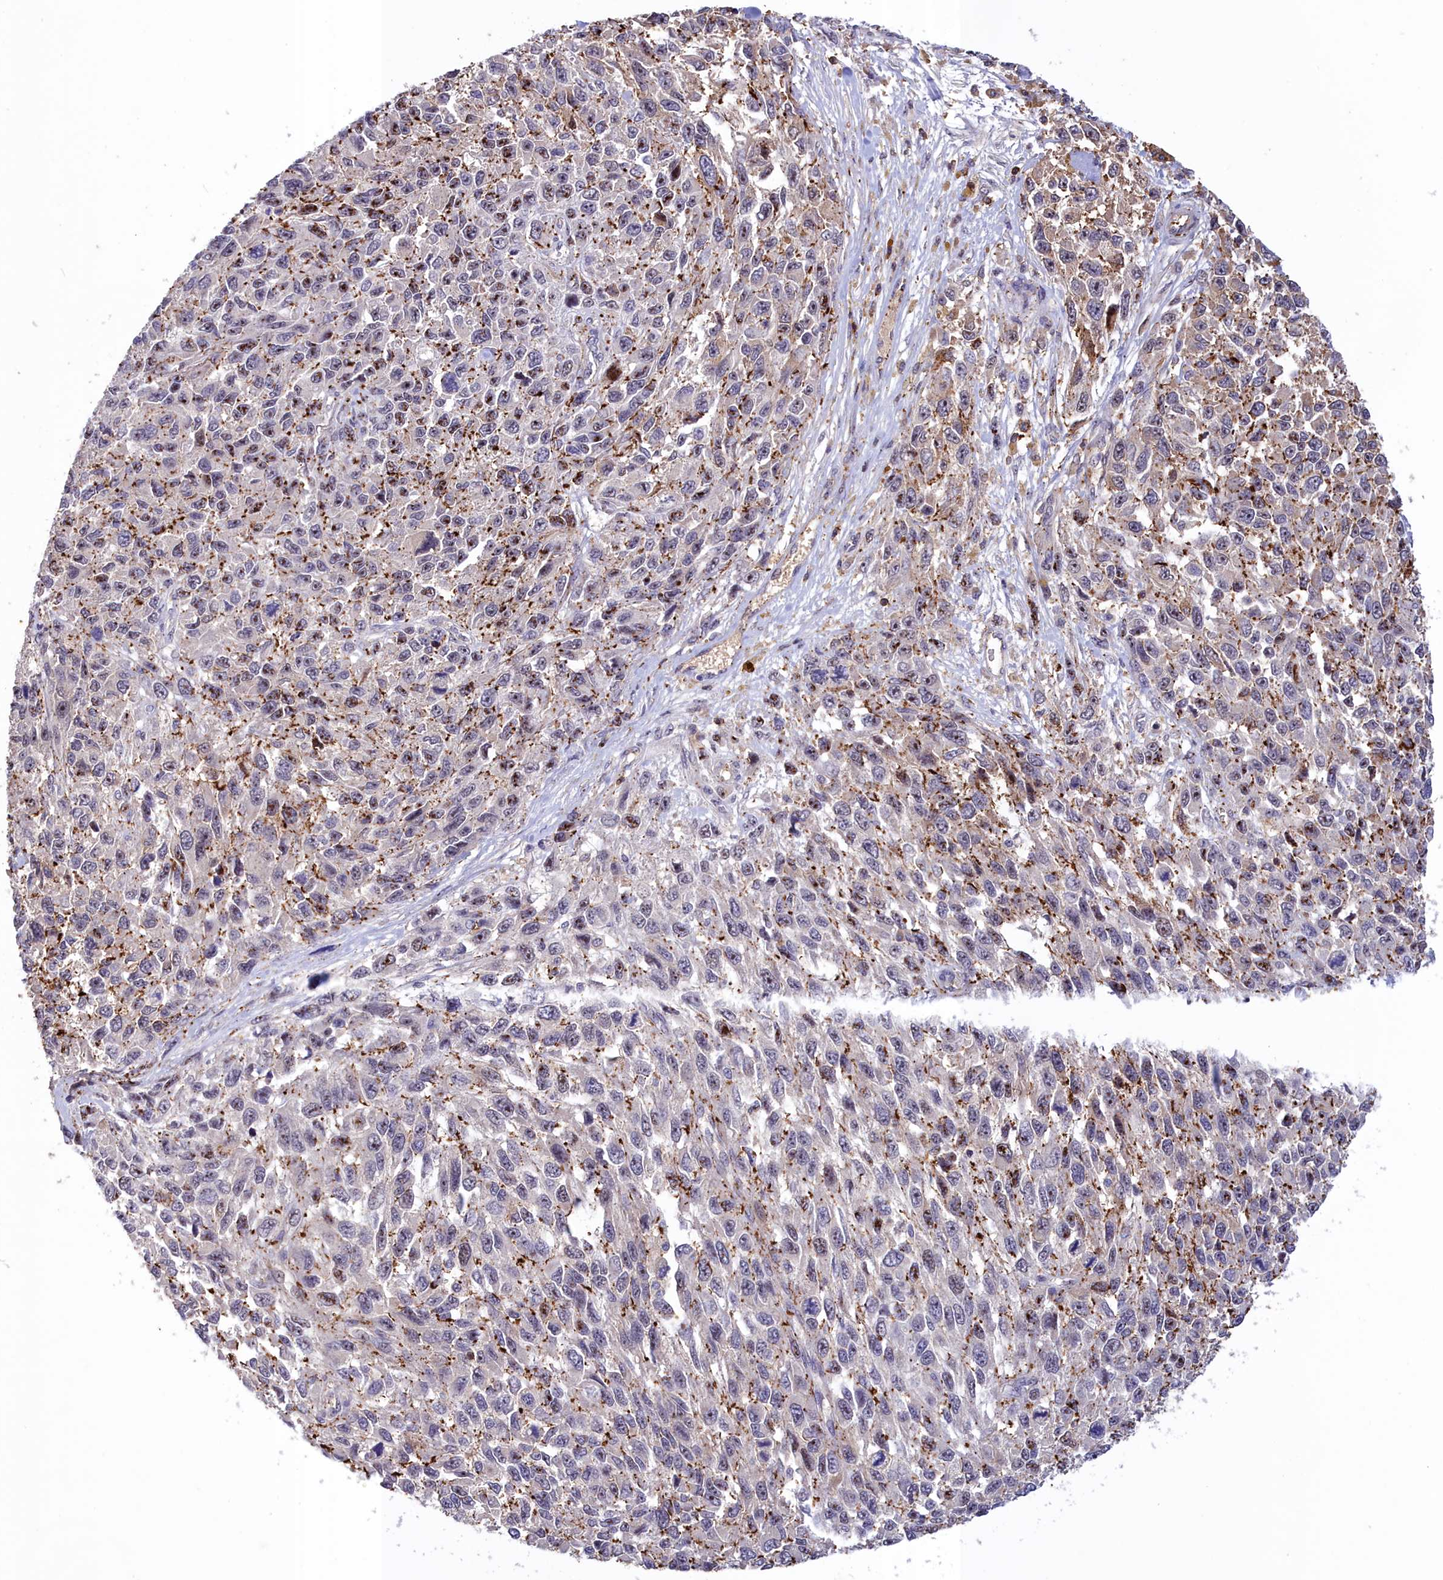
{"staining": {"intensity": "moderate", "quantity": "<25%", "location": "cytoplasmic/membranous"}, "tissue": "melanoma", "cell_type": "Tumor cells", "image_type": "cancer", "snomed": [{"axis": "morphology", "description": "Malignant melanoma, NOS"}, {"axis": "topography", "description": "Skin"}], "caption": "Protein analysis of melanoma tissue shows moderate cytoplasmic/membranous staining in about <25% of tumor cells.", "gene": "NEURL4", "patient": {"sex": "female", "age": 96}}